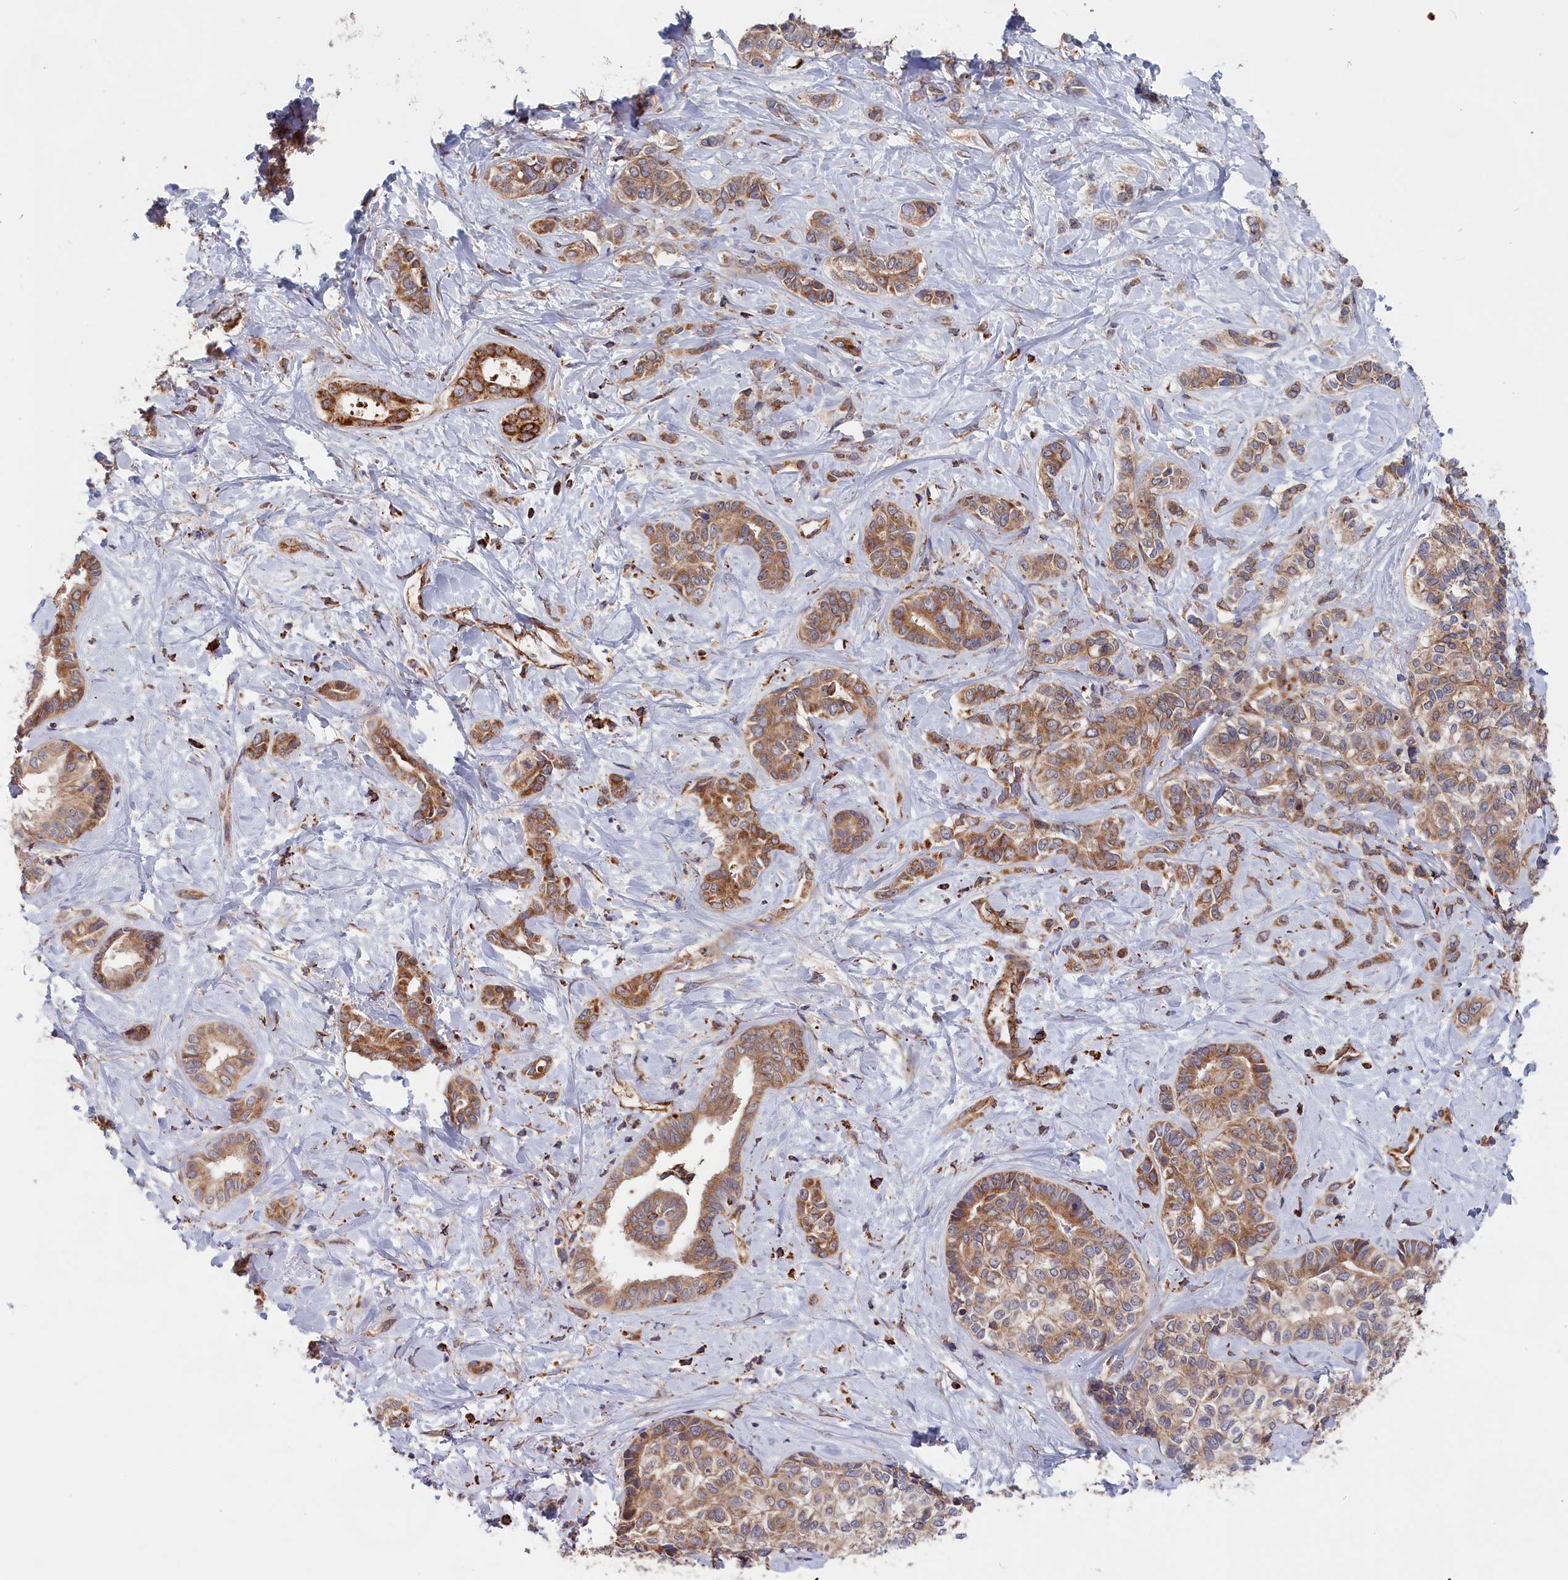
{"staining": {"intensity": "moderate", "quantity": ">75%", "location": "cytoplasmic/membranous"}, "tissue": "liver cancer", "cell_type": "Tumor cells", "image_type": "cancer", "snomed": [{"axis": "morphology", "description": "Cholangiocarcinoma"}, {"axis": "topography", "description": "Liver"}], "caption": "There is medium levels of moderate cytoplasmic/membranous staining in tumor cells of cholangiocarcinoma (liver), as demonstrated by immunohistochemical staining (brown color).", "gene": "MACROD1", "patient": {"sex": "female", "age": 77}}